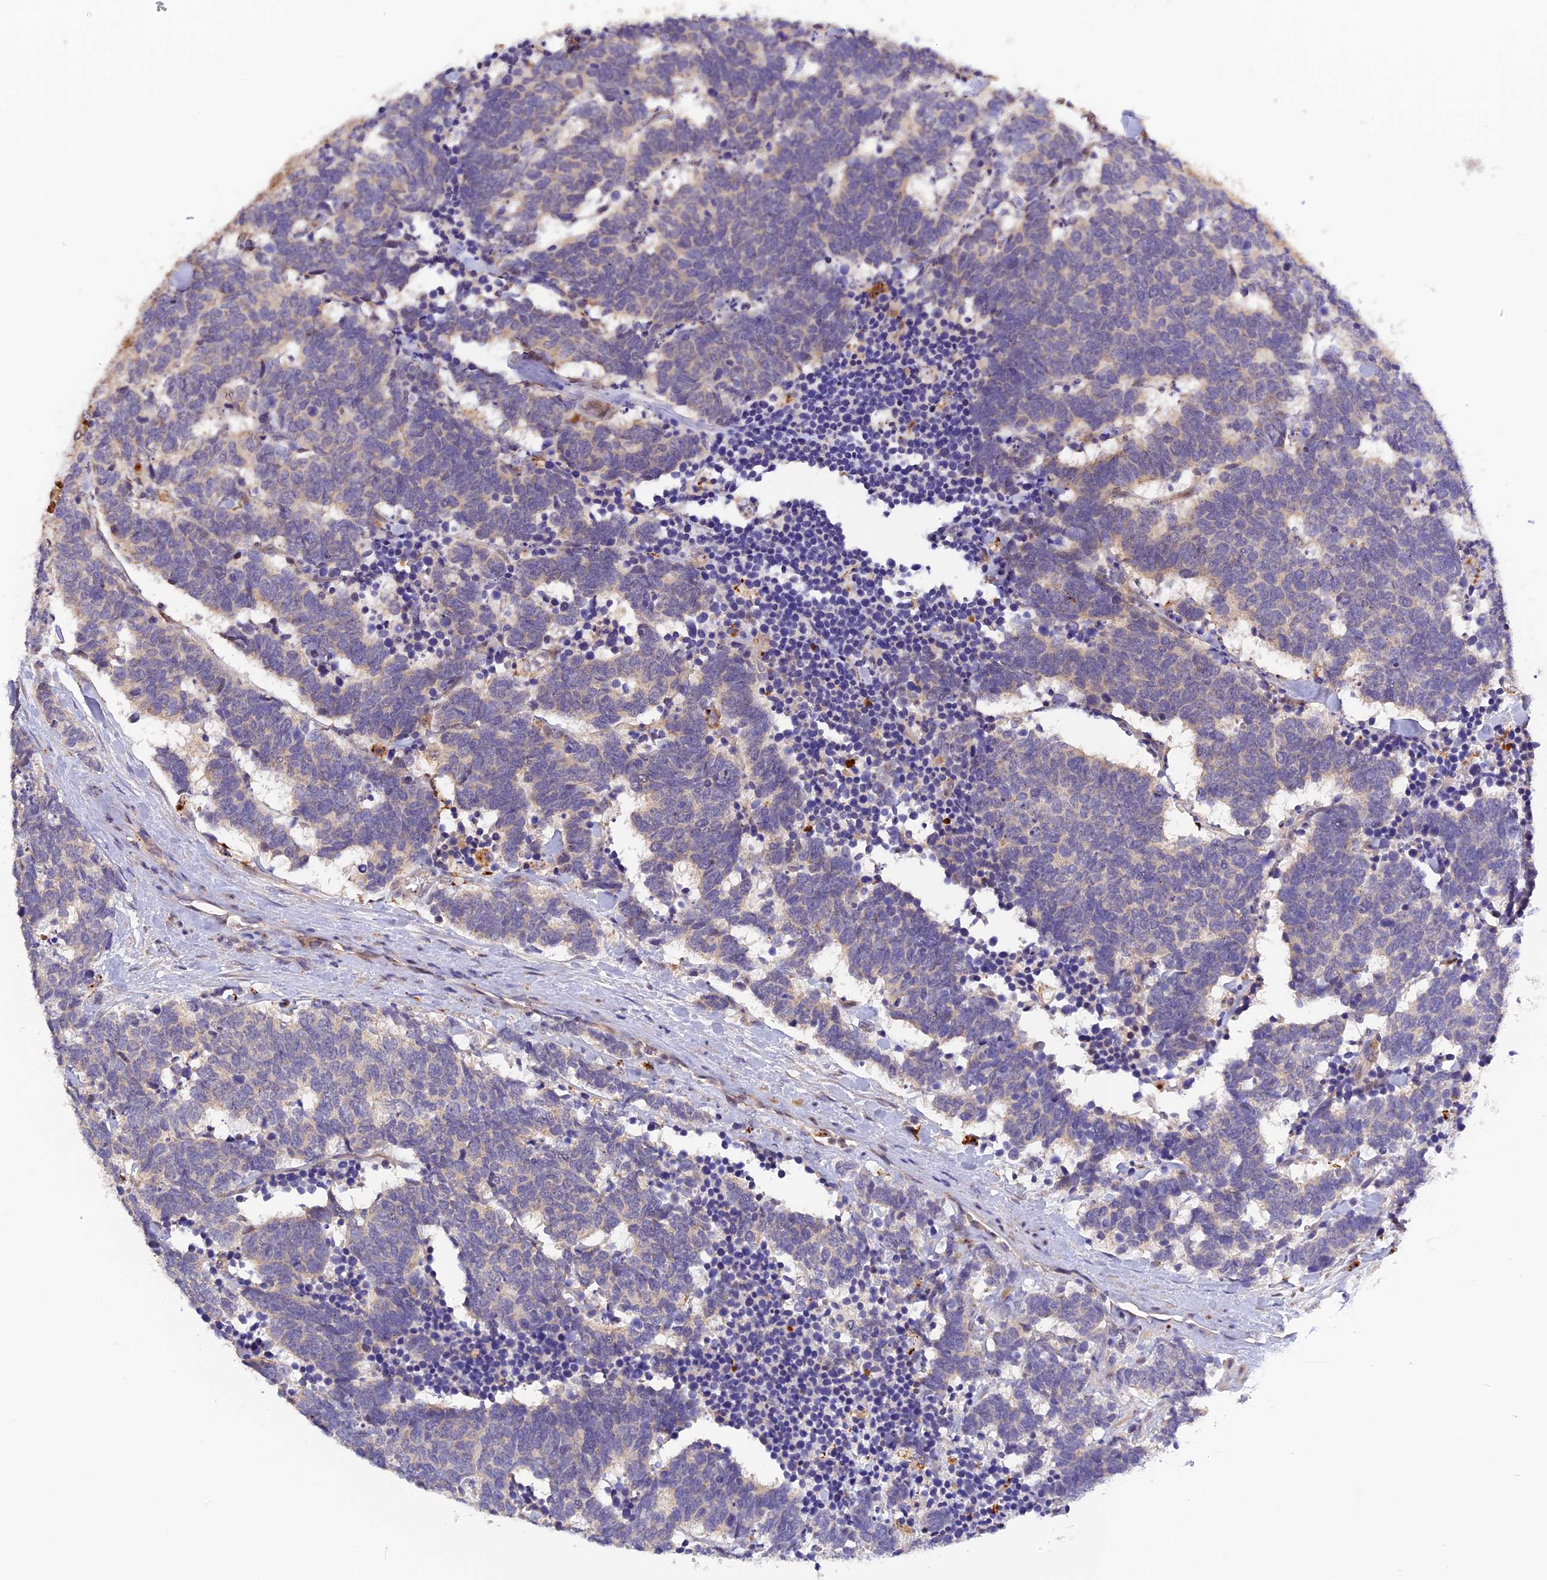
{"staining": {"intensity": "weak", "quantity": "<25%", "location": "cytoplasmic/membranous"}, "tissue": "carcinoid", "cell_type": "Tumor cells", "image_type": "cancer", "snomed": [{"axis": "morphology", "description": "Carcinoma, NOS"}, {"axis": "morphology", "description": "Carcinoid, malignant, NOS"}, {"axis": "topography", "description": "Urinary bladder"}], "caption": "An IHC photomicrograph of malignant carcinoid is shown. There is no staining in tumor cells of malignant carcinoid.", "gene": "FNIP2", "patient": {"sex": "male", "age": 57}}